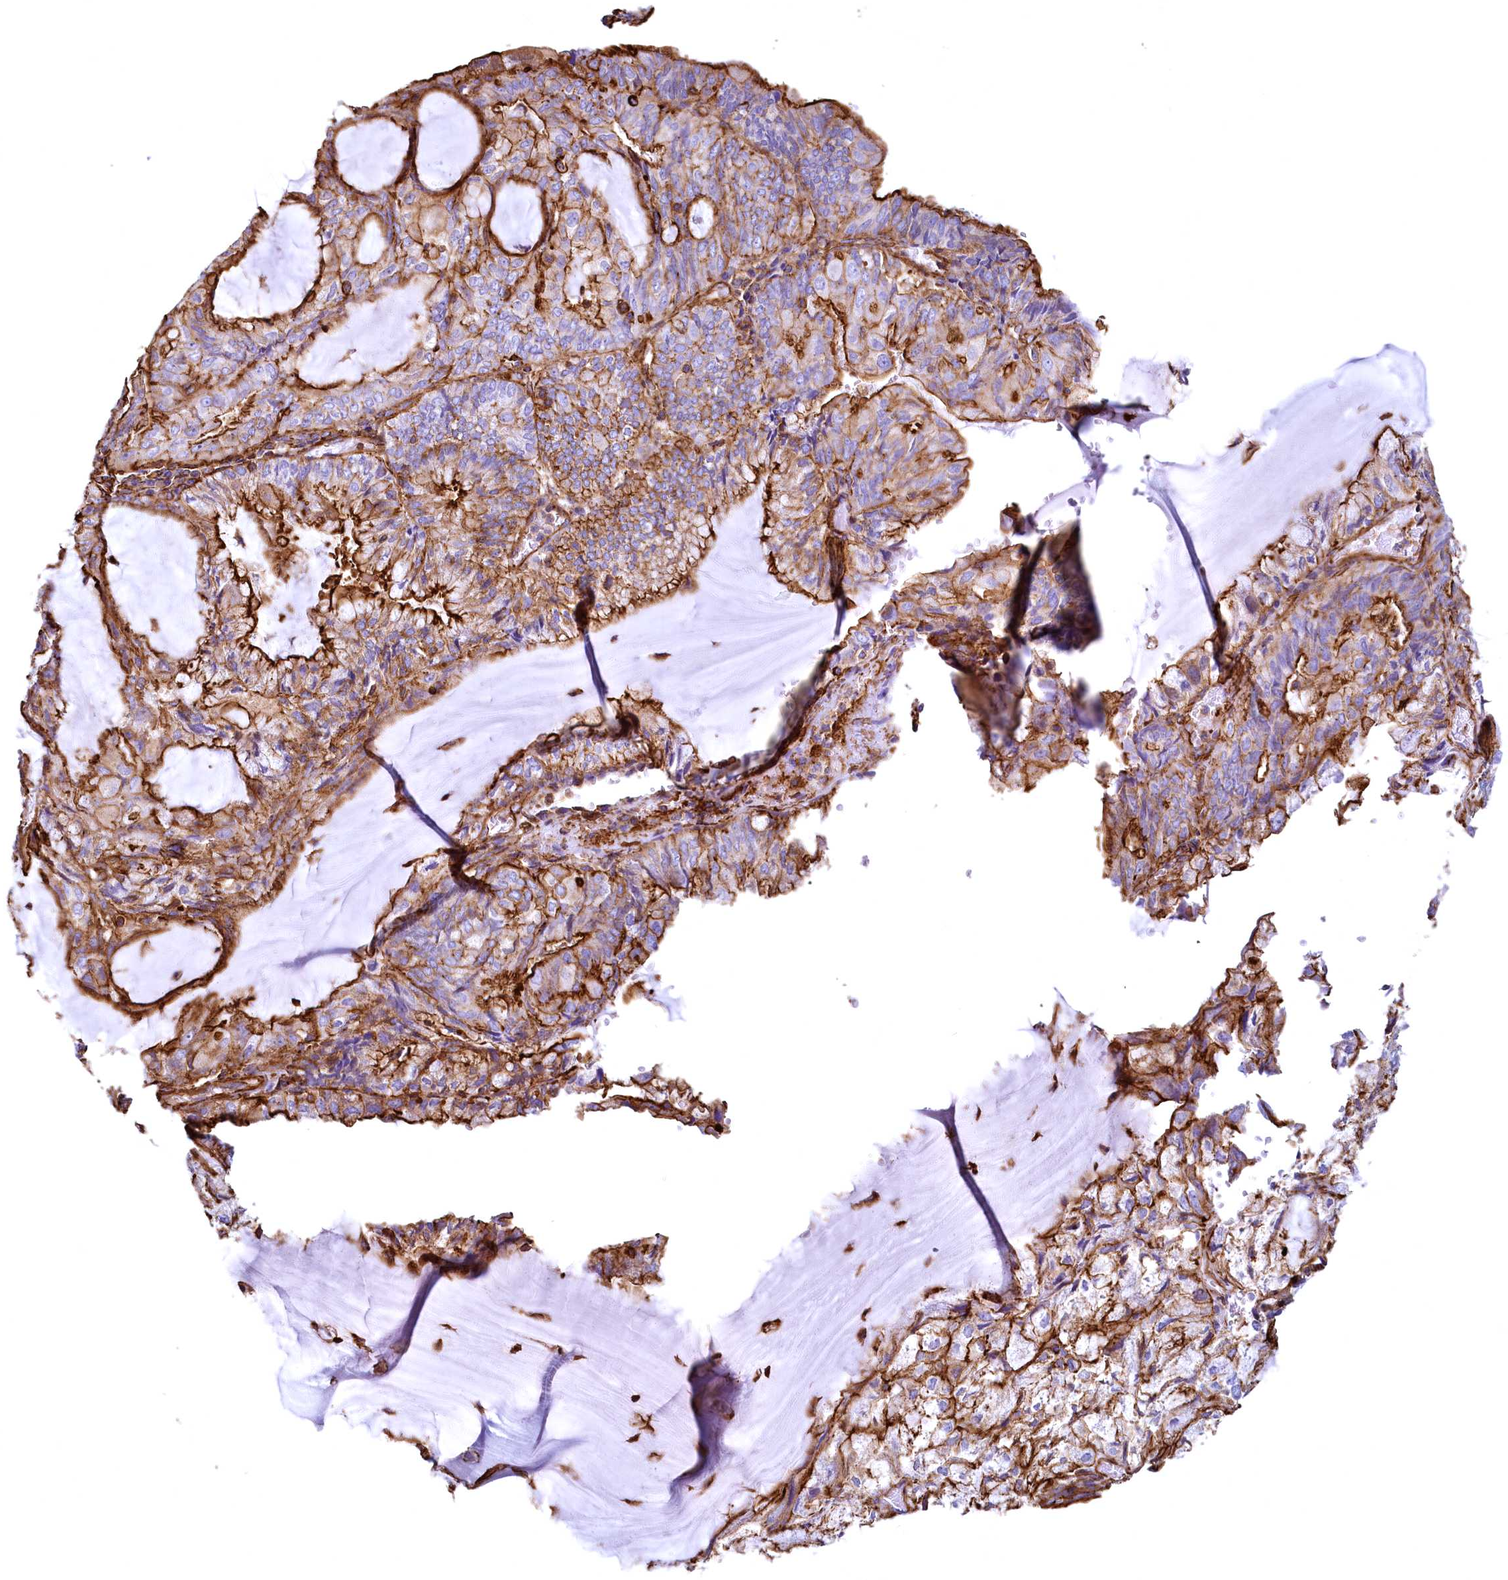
{"staining": {"intensity": "strong", "quantity": ">75%", "location": "cytoplasmic/membranous"}, "tissue": "endometrial cancer", "cell_type": "Tumor cells", "image_type": "cancer", "snomed": [{"axis": "morphology", "description": "Adenocarcinoma, NOS"}, {"axis": "topography", "description": "Endometrium"}], "caption": "Immunohistochemistry histopathology image of human endometrial adenocarcinoma stained for a protein (brown), which displays high levels of strong cytoplasmic/membranous expression in approximately >75% of tumor cells.", "gene": "THBS1", "patient": {"sex": "female", "age": 81}}